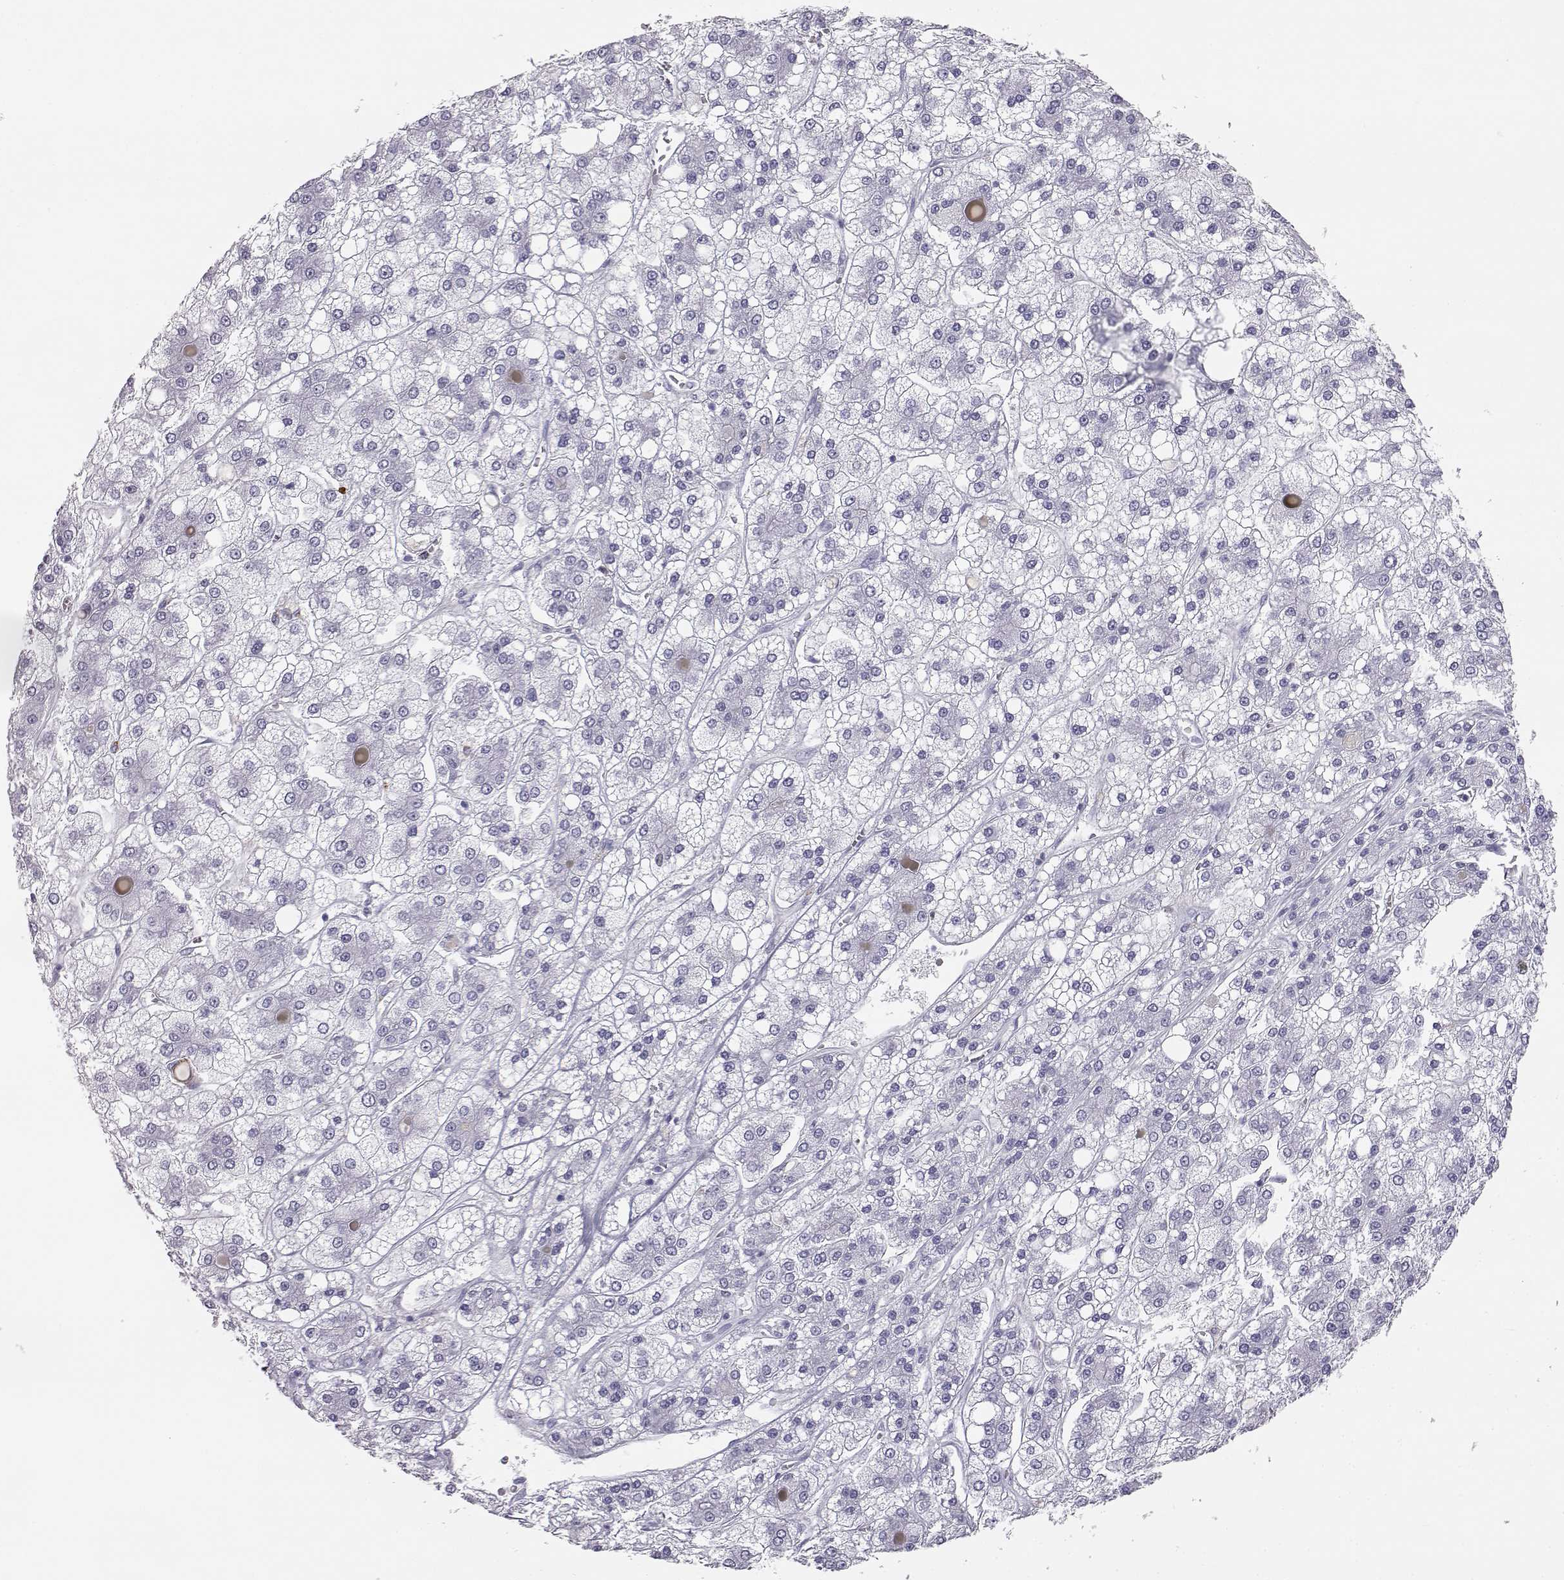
{"staining": {"intensity": "negative", "quantity": "none", "location": "none"}, "tissue": "liver cancer", "cell_type": "Tumor cells", "image_type": "cancer", "snomed": [{"axis": "morphology", "description": "Carcinoma, Hepatocellular, NOS"}, {"axis": "topography", "description": "Liver"}], "caption": "DAB immunohistochemical staining of liver cancer displays no significant staining in tumor cells. (Brightfield microscopy of DAB (3,3'-diaminobenzidine) immunohistochemistry at high magnification).", "gene": "ITLN2", "patient": {"sex": "male", "age": 73}}